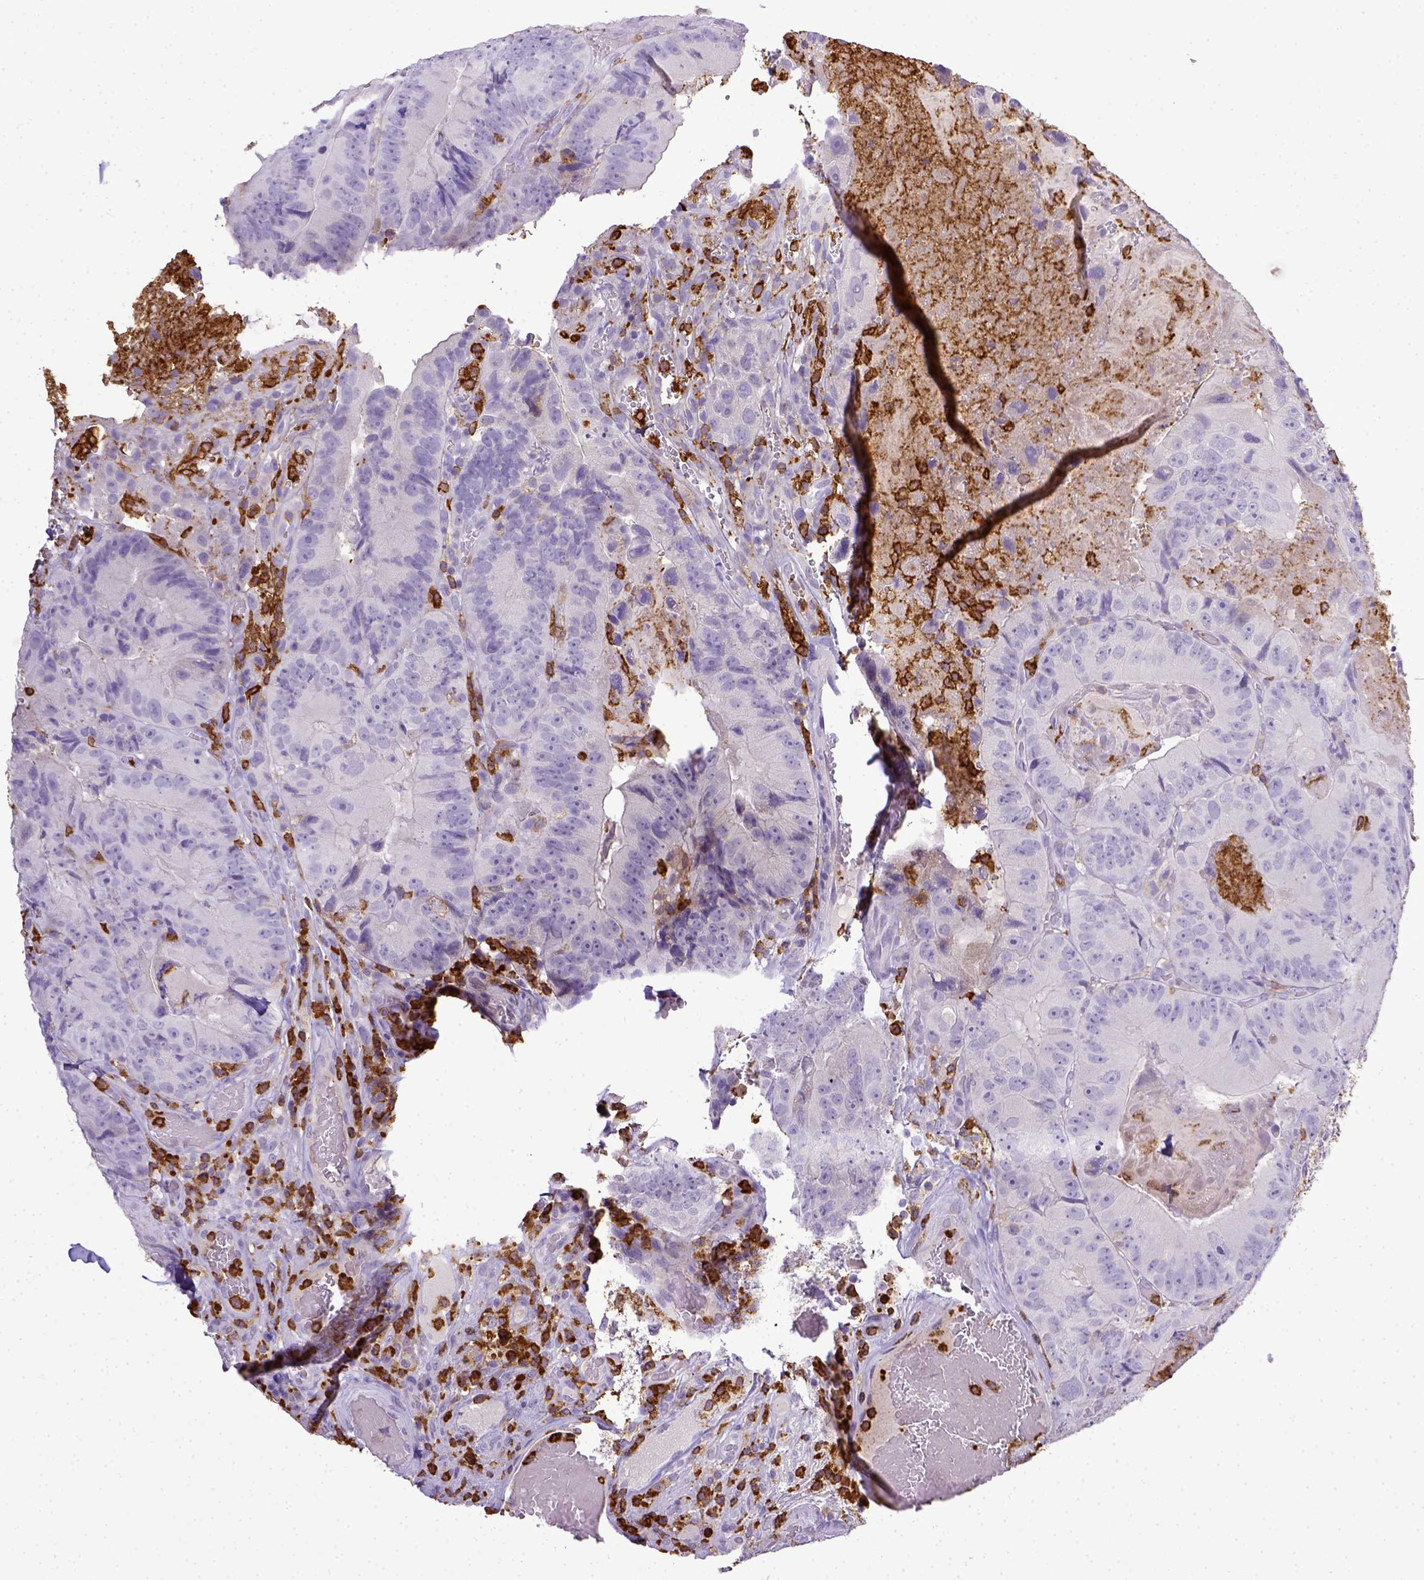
{"staining": {"intensity": "negative", "quantity": "none", "location": "none"}, "tissue": "colorectal cancer", "cell_type": "Tumor cells", "image_type": "cancer", "snomed": [{"axis": "morphology", "description": "Adenocarcinoma, NOS"}, {"axis": "topography", "description": "Colon"}], "caption": "Tumor cells show no significant protein expression in adenocarcinoma (colorectal). (DAB immunohistochemistry (IHC), high magnification).", "gene": "ITGAM", "patient": {"sex": "female", "age": 86}}